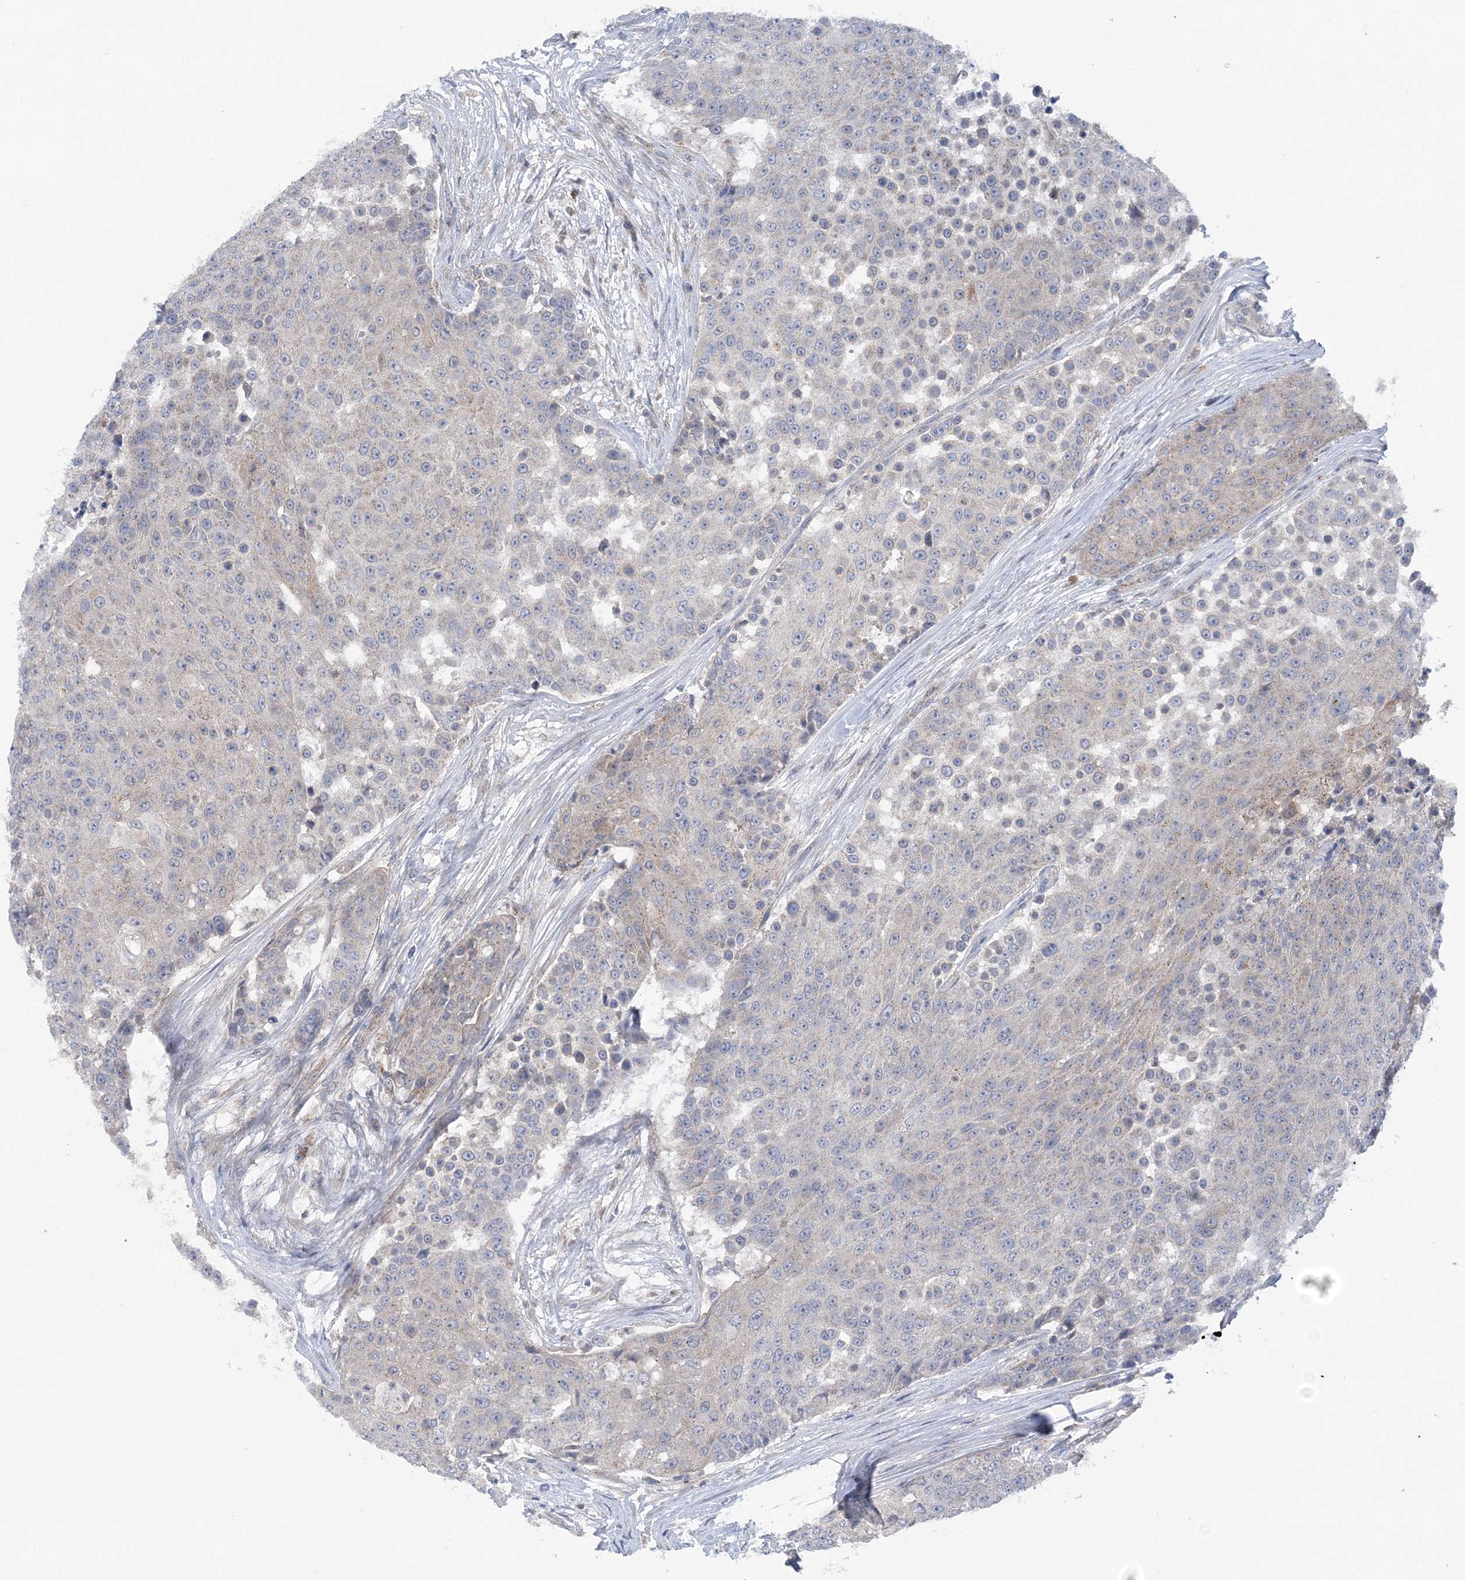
{"staining": {"intensity": "negative", "quantity": "none", "location": "none"}, "tissue": "urothelial cancer", "cell_type": "Tumor cells", "image_type": "cancer", "snomed": [{"axis": "morphology", "description": "Urothelial carcinoma, High grade"}, {"axis": "topography", "description": "Urinary bladder"}], "caption": "Human urothelial carcinoma (high-grade) stained for a protein using immunohistochemistry shows no staining in tumor cells.", "gene": "COPE", "patient": {"sex": "female", "age": 63}}